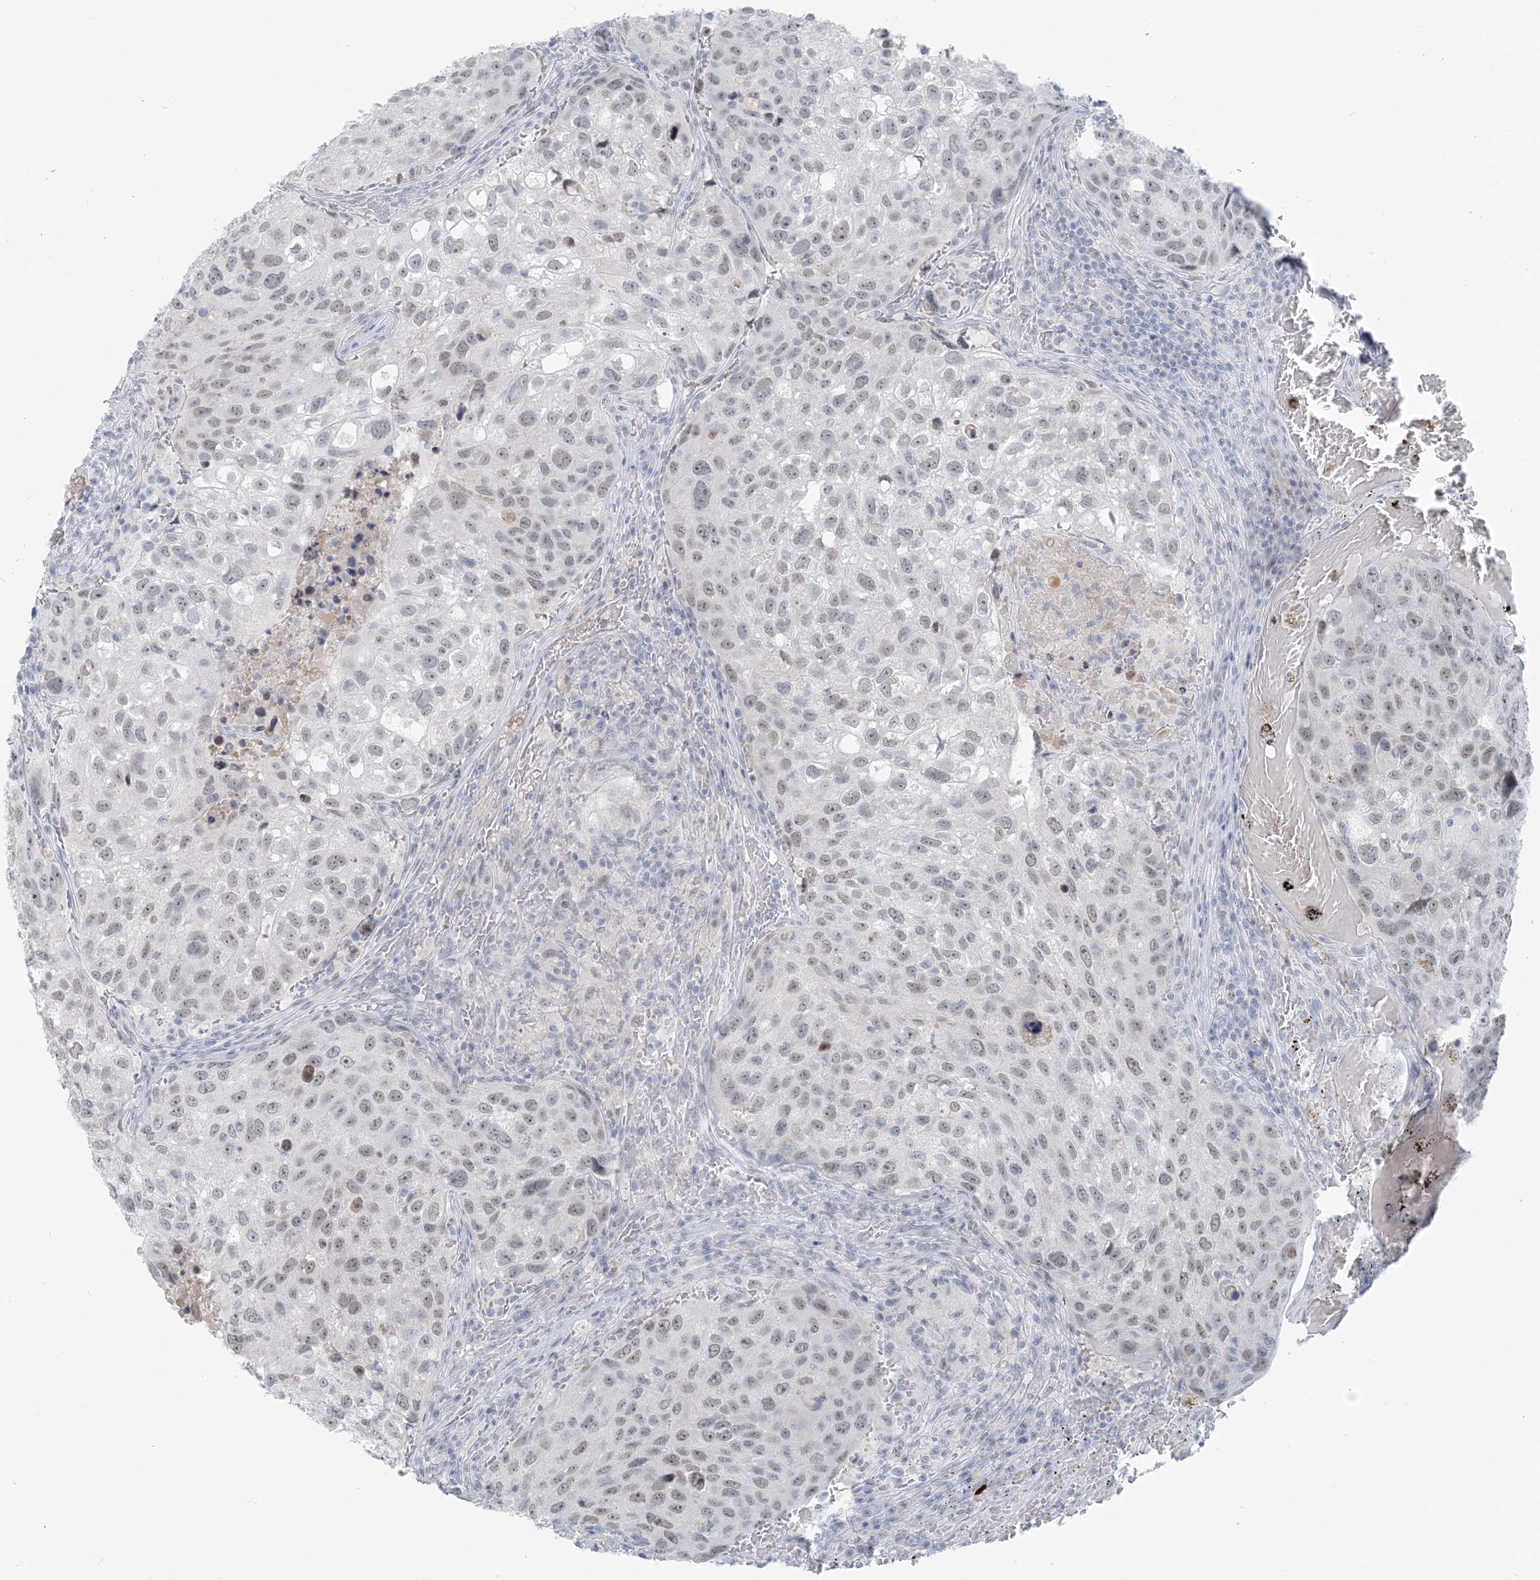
{"staining": {"intensity": "weak", "quantity": "<25%", "location": "nuclear"}, "tissue": "urothelial cancer", "cell_type": "Tumor cells", "image_type": "cancer", "snomed": [{"axis": "morphology", "description": "Urothelial carcinoma, High grade"}, {"axis": "topography", "description": "Lymph node"}, {"axis": "topography", "description": "Urinary bladder"}], "caption": "An immunohistochemistry (IHC) micrograph of high-grade urothelial carcinoma is shown. There is no staining in tumor cells of high-grade urothelial carcinoma. (DAB immunohistochemistry, high magnification).", "gene": "SCML1", "patient": {"sex": "male", "age": 51}}